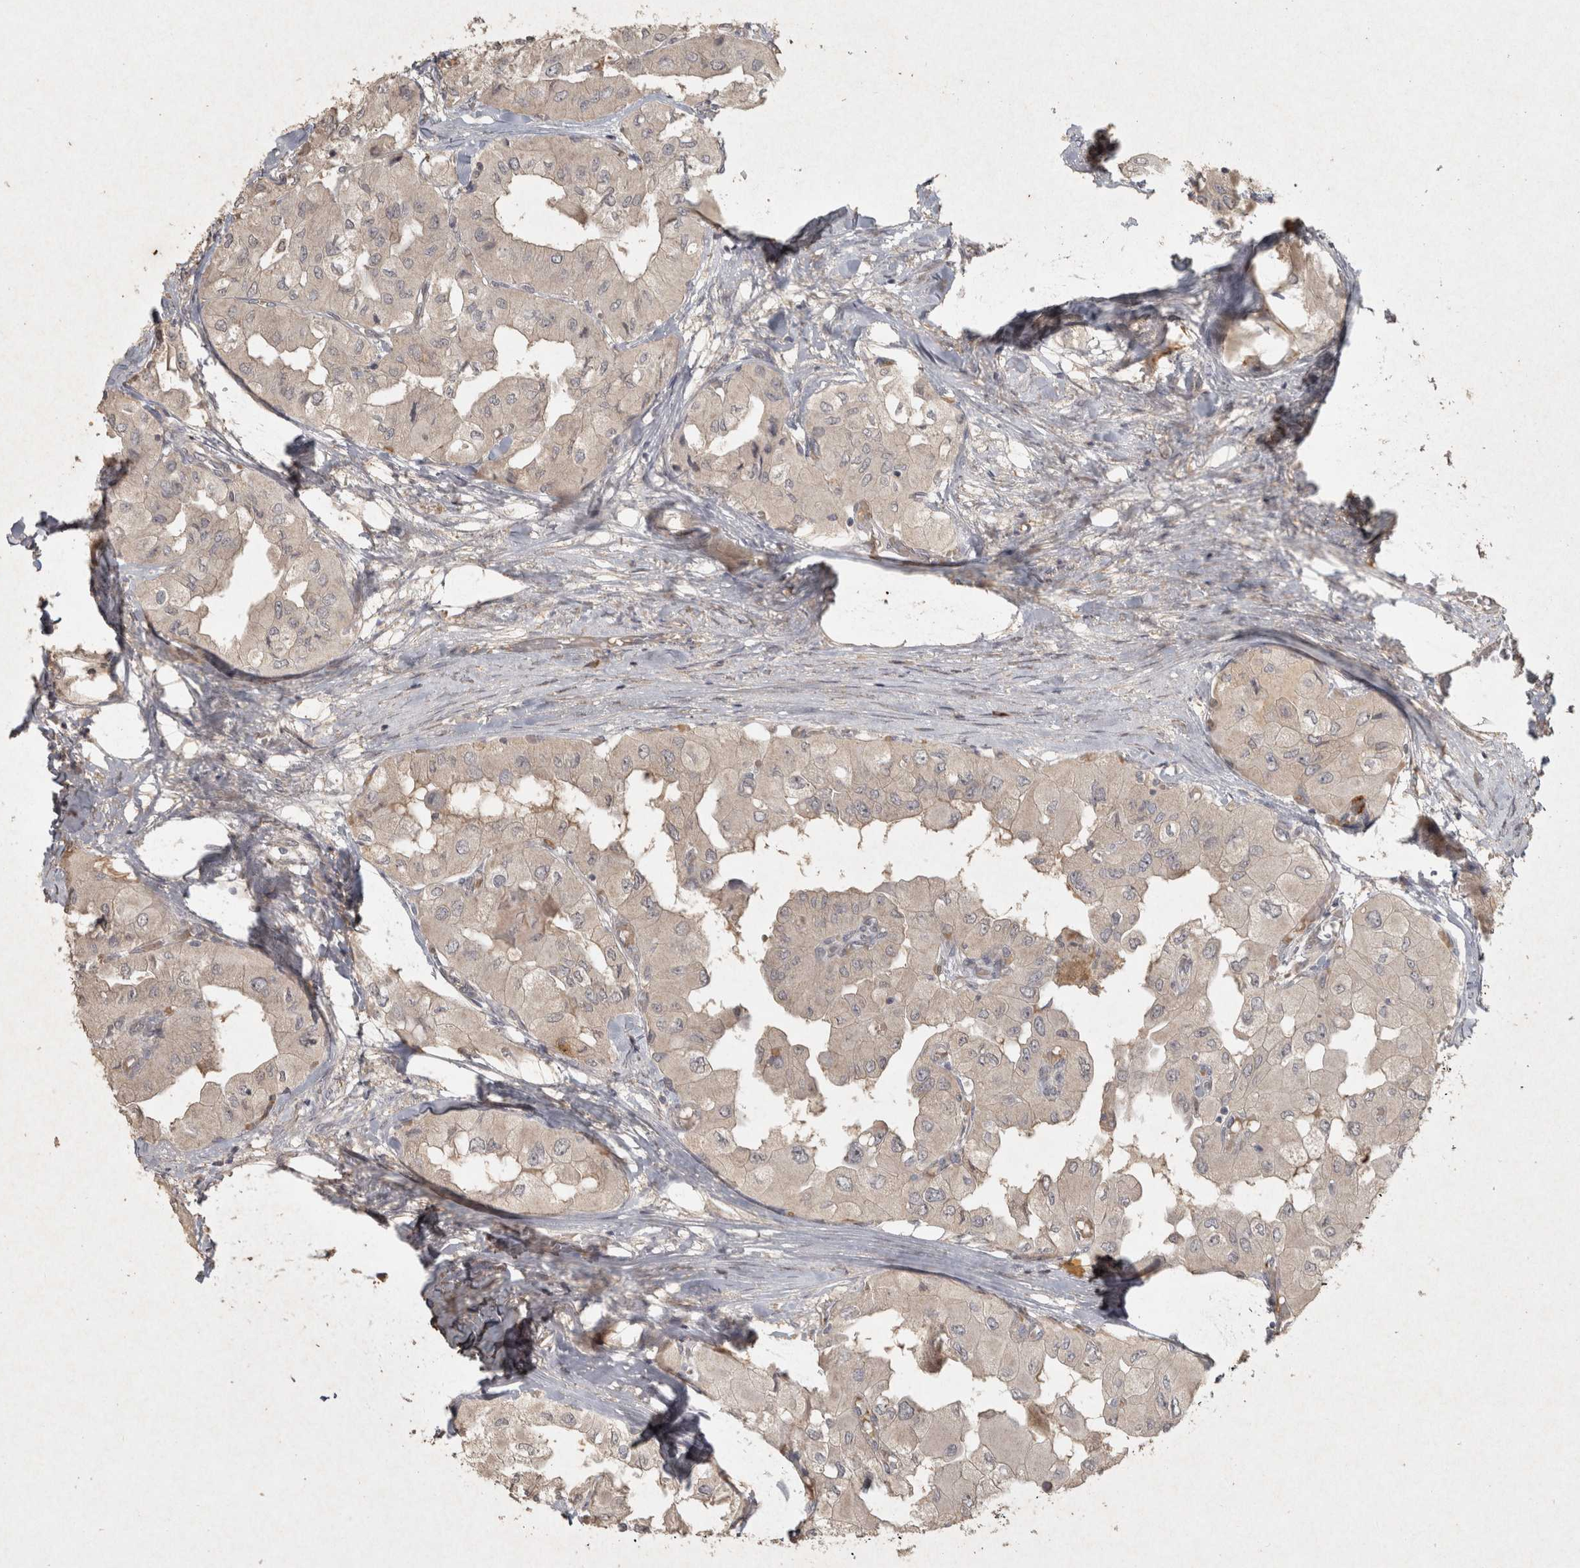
{"staining": {"intensity": "weak", "quantity": "25%-75%", "location": "cytoplasmic/membranous"}, "tissue": "thyroid cancer", "cell_type": "Tumor cells", "image_type": "cancer", "snomed": [{"axis": "morphology", "description": "Papillary adenocarcinoma, NOS"}, {"axis": "topography", "description": "Thyroid gland"}], "caption": "DAB immunohistochemical staining of human papillary adenocarcinoma (thyroid) exhibits weak cytoplasmic/membranous protein expression in about 25%-75% of tumor cells.", "gene": "OSTN", "patient": {"sex": "female", "age": 59}}